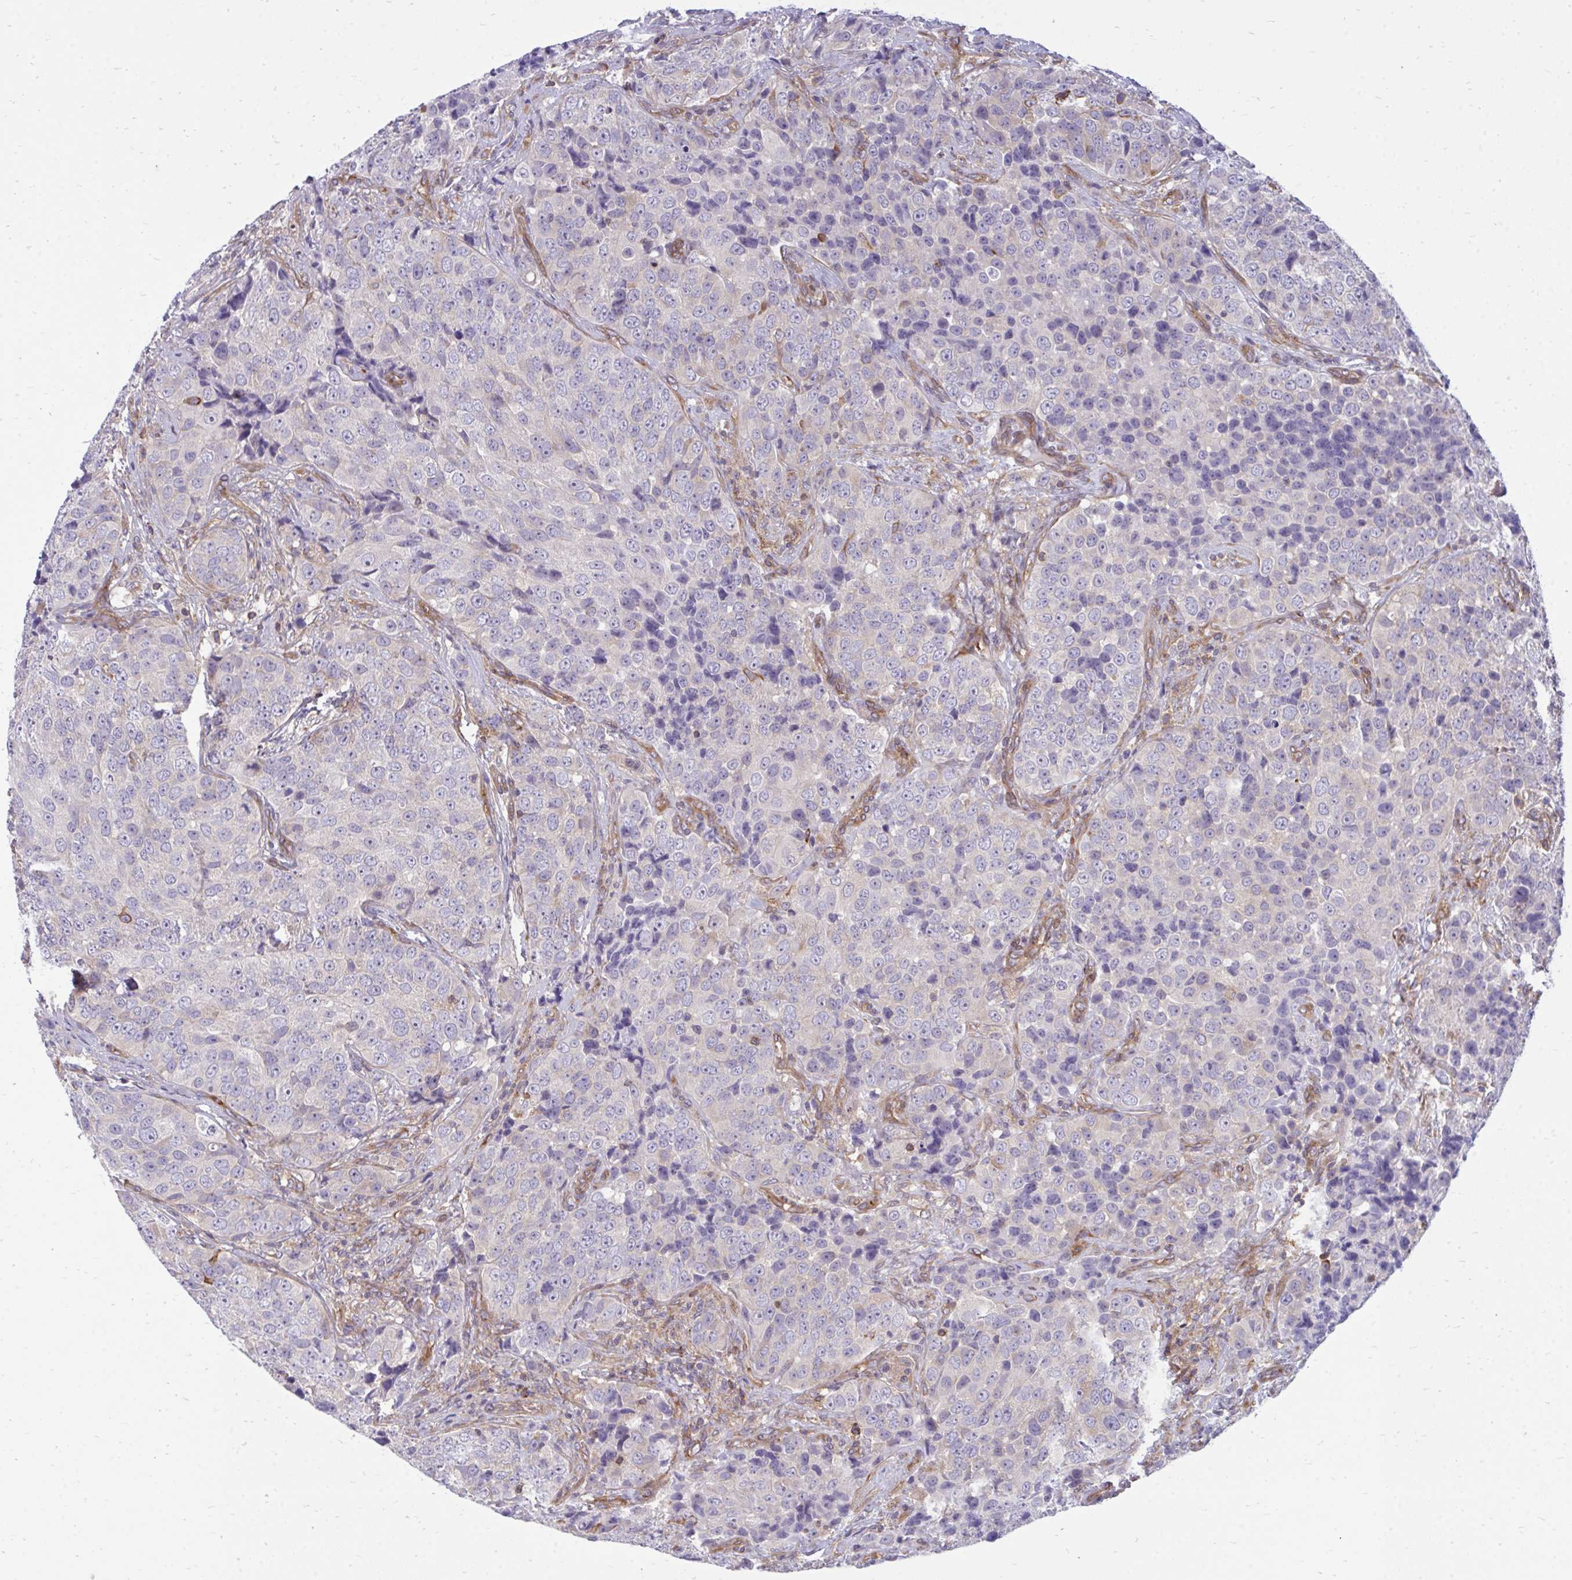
{"staining": {"intensity": "negative", "quantity": "none", "location": "none"}, "tissue": "urothelial cancer", "cell_type": "Tumor cells", "image_type": "cancer", "snomed": [{"axis": "morphology", "description": "Urothelial carcinoma, NOS"}, {"axis": "topography", "description": "Urinary bladder"}], "caption": "High power microscopy photomicrograph of an immunohistochemistry micrograph of transitional cell carcinoma, revealing no significant positivity in tumor cells.", "gene": "ASAP1", "patient": {"sex": "male", "age": 52}}